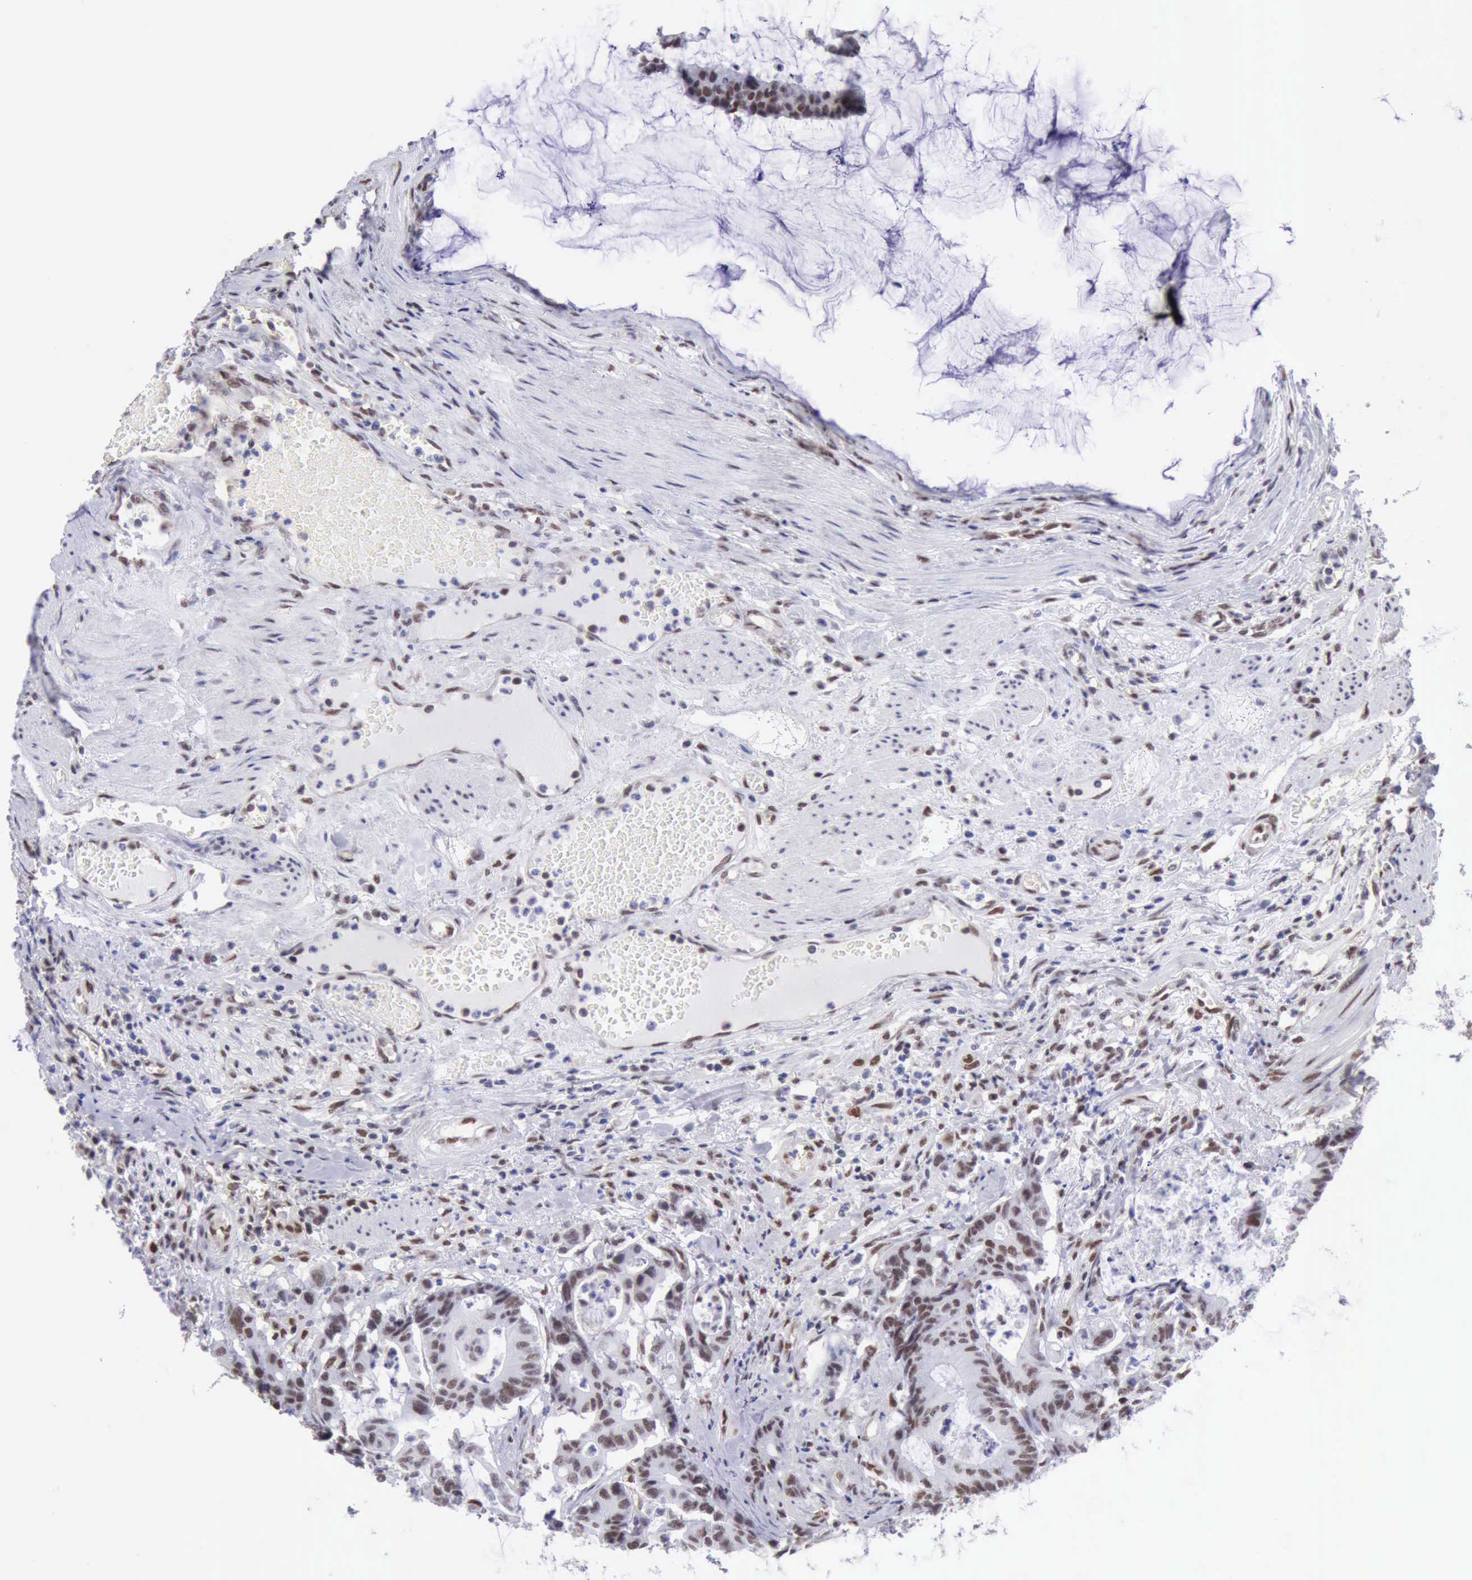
{"staining": {"intensity": "weak", "quantity": ">75%", "location": "nuclear"}, "tissue": "colorectal cancer", "cell_type": "Tumor cells", "image_type": "cancer", "snomed": [{"axis": "morphology", "description": "Adenocarcinoma, NOS"}, {"axis": "topography", "description": "Colon"}], "caption": "There is low levels of weak nuclear positivity in tumor cells of colorectal adenocarcinoma, as demonstrated by immunohistochemical staining (brown color).", "gene": "ERCC4", "patient": {"sex": "female", "age": 84}}